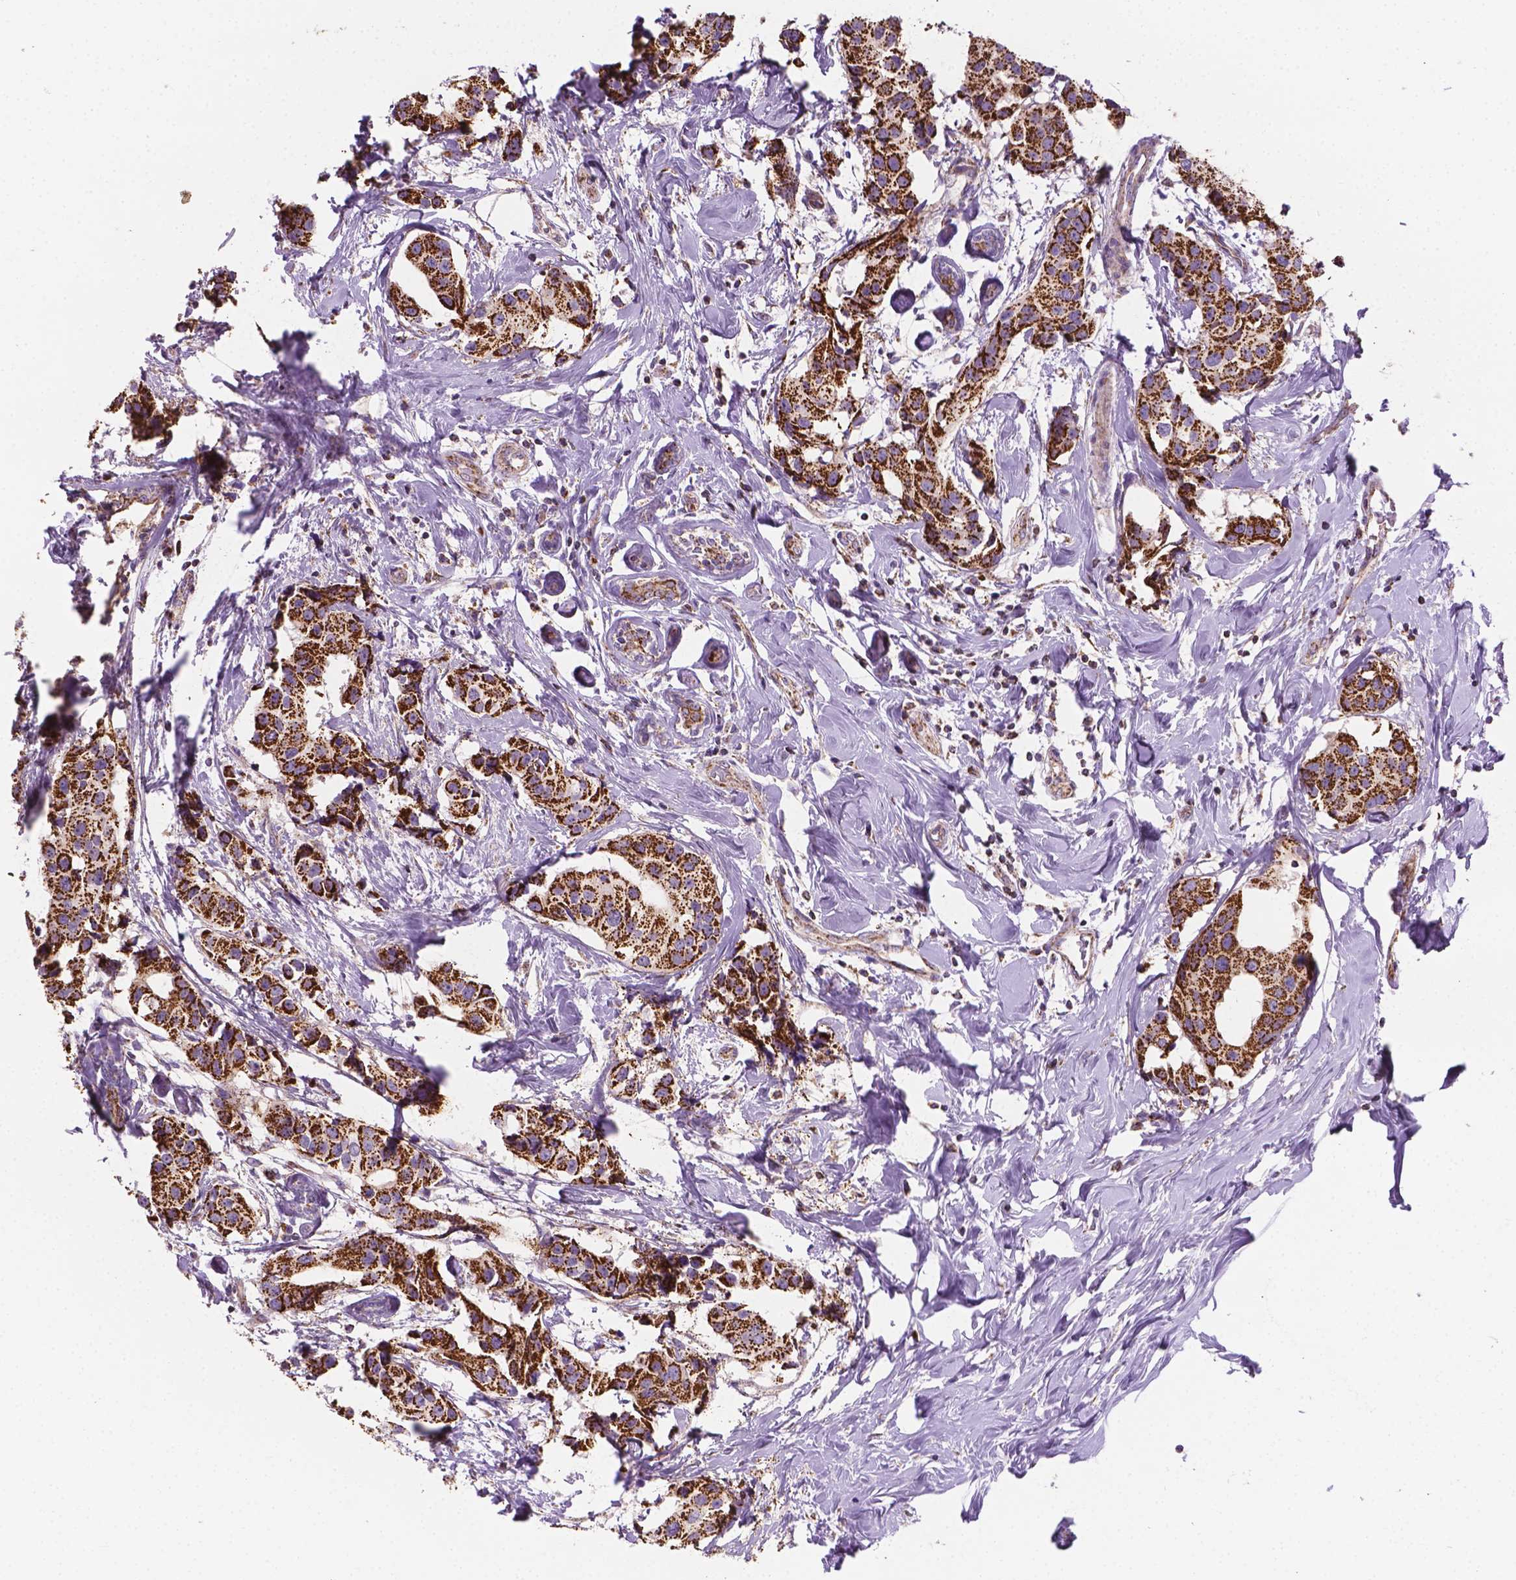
{"staining": {"intensity": "strong", "quantity": ">75%", "location": "cytoplasmic/membranous"}, "tissue": "breast cancer", "cell_type": "Tumor cells", "image_type": "cancer", "snomed": [{"axis": "morphology", "description": "Normal tissue, NOS"}, {"axis": "morphology", "description": "Duct carcinoma"}, {"axis": "topography", "description": "Breast"}], "caption": "Protein expression analysis of breast cancer (invasive ductal carcinoma) demonstrates strong cytoplasmic/membranous expression in approximately >75% of tumor cells. (DAB (3,3'-diaminobenzidine) IHC, brown staining for protein, blue staining for nuclei).", "gene": "PIBF1", "patient": {"sex": "female", "age": 39}}